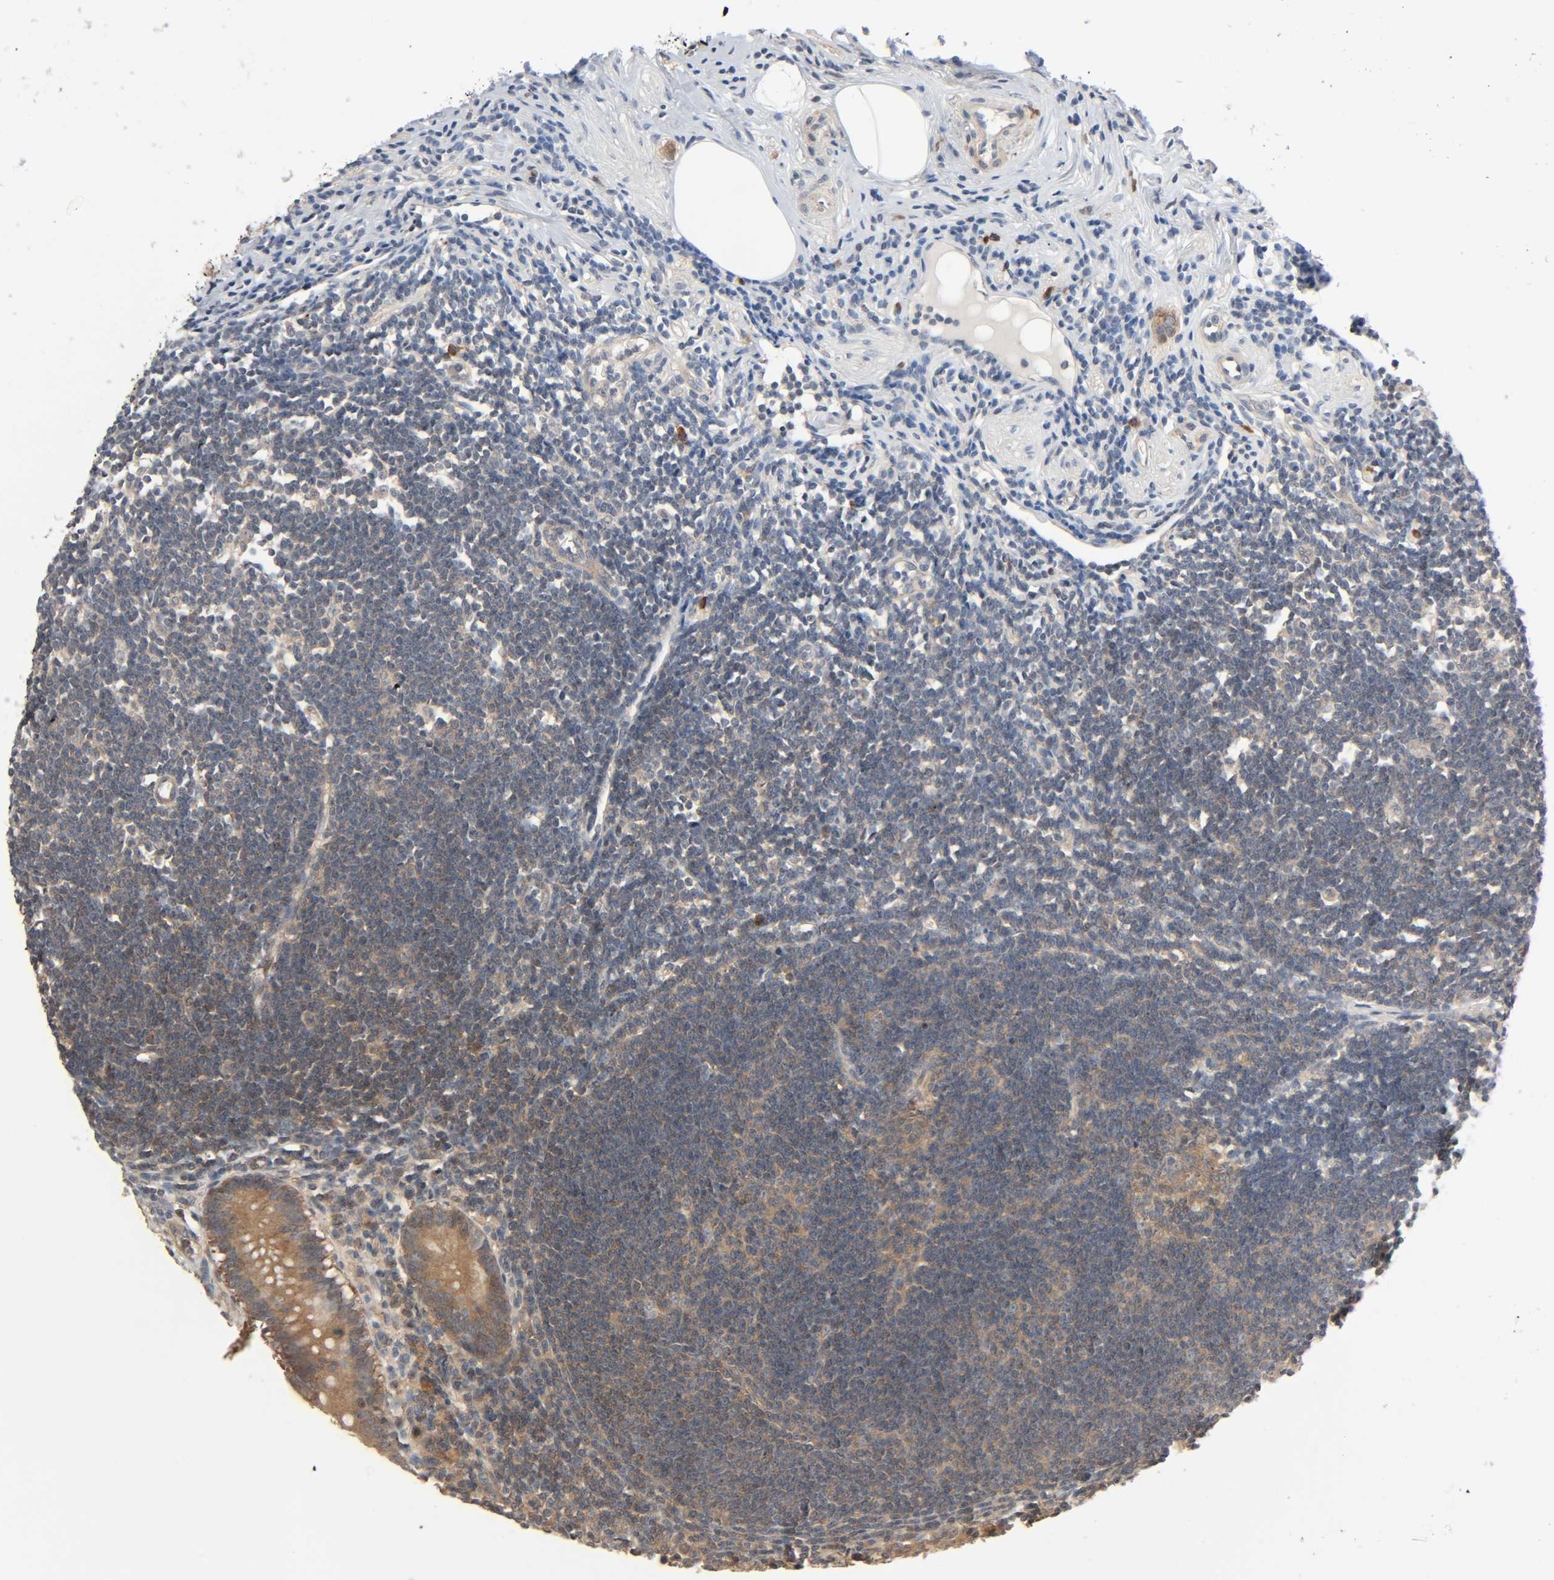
{"staining": {"intensity": "moderate", "quantity": ">75%", "location": "cytoplasmic/membranous"}, "tissue": "appendix", "cell_type": "Glandular cells", "image_type": "normal", "snomed": [{"axis": "morphology", "description": "Normal tissue, NOS"}, {"axis": "topography", "description": "Appendix"}], "caption": "IHC (DAB) staining of benign human appendix exhibits moderate cytoplasmic/membranous protein positivity in about >75% of glandular cells.", "gene": "PPP2R1B", "patient": {"sex": "female", "age": 50}}